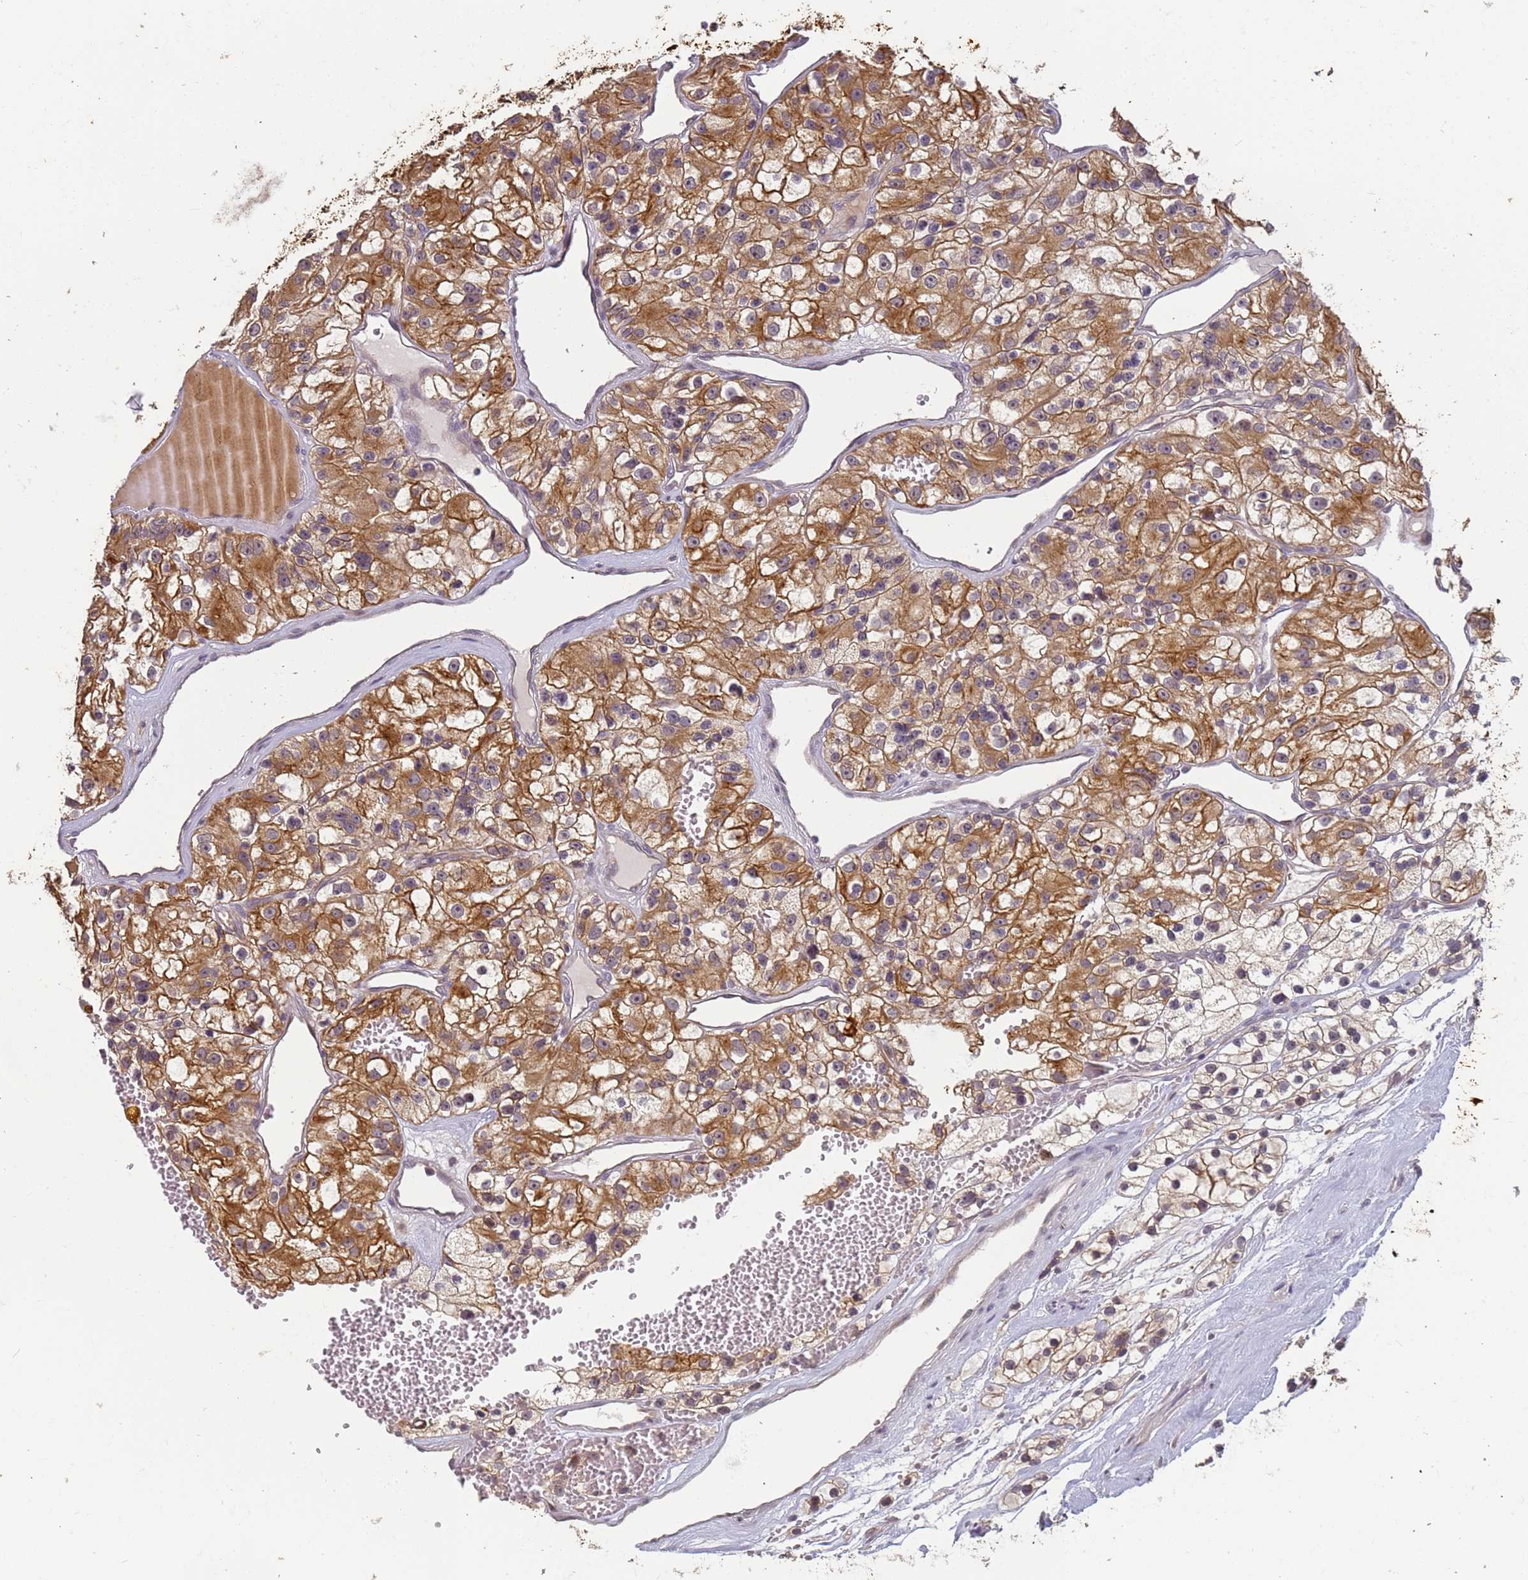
{"staining": {"intensity": "strong", "quantity": ">75%", "location": "cytoplasmic/membranous"}, "tissue": "renal cancer", "cell_type": "Tumor cells", "image_type": "cancer", "snomed": [{"axis": "morphology", "description": "Adenocarcinoma, NOS"}, {"axis": "topography", "description": "Kidney"}], "caption": "Protein expression analysis of human renal cancer (adenocarcinoma) reveals strong cytoplasmic/membranous expression in about >75% of tumor cells.", "gene": "VWA3A", "patient": {"sex": "female", "age": 57}}